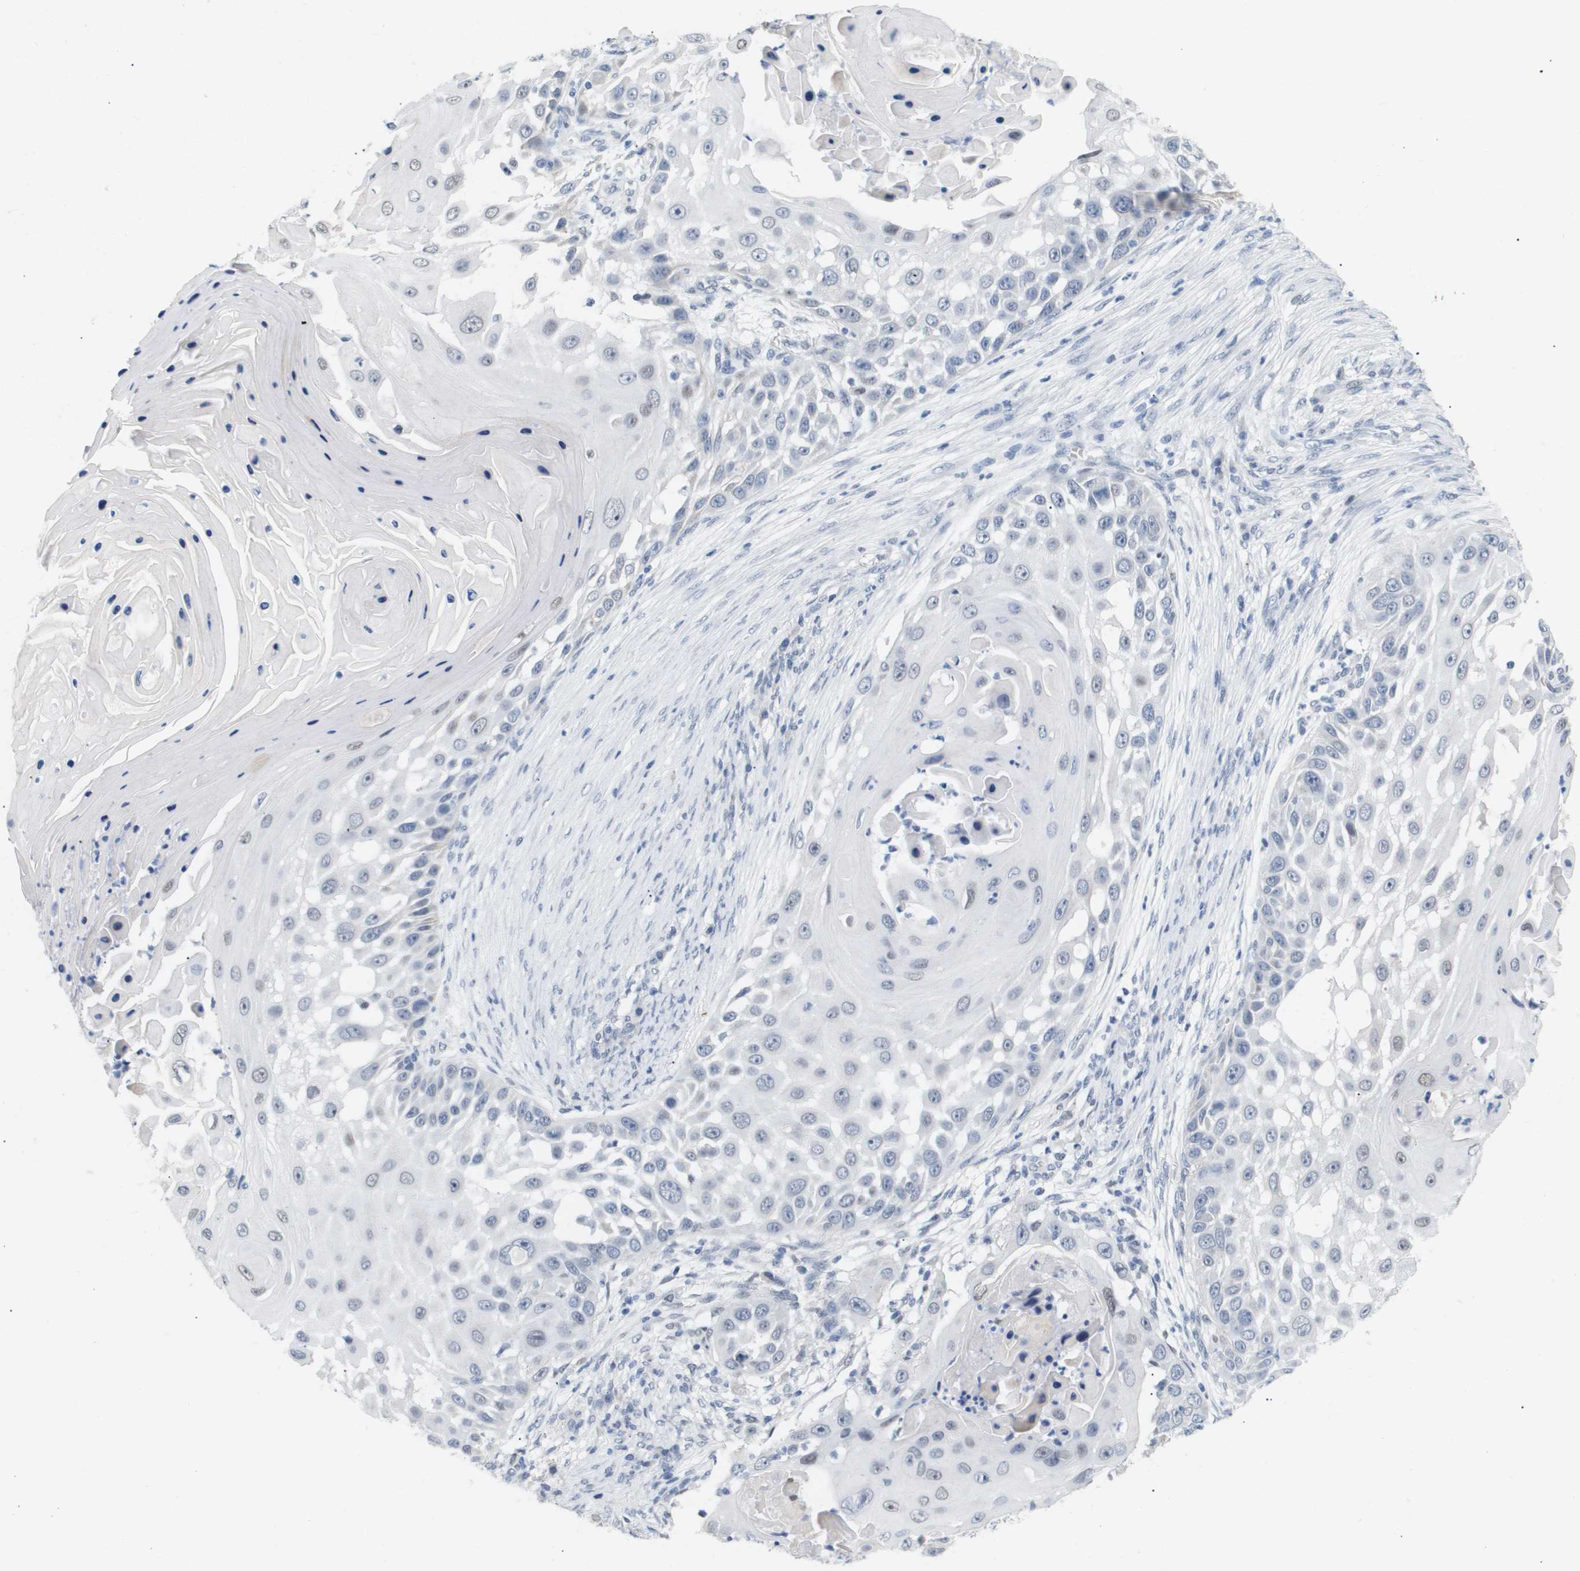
{"staining": {"intensity": "negative", "quantity": "none", "location": "none"}, "tissue": "skin cancer", "cell_type": "Tumor cells", "image_type": "cancer", "snomed": [{"axis": "morphology", "description": "Squamous cell carcinoma, NOS"}, {"axis": "topography", "description": "Skin"}], "caption": "Micrograph shows no significant protein staining in tumor cells of skin squamous cell carcinoma.", "gene": "PPARD", "patient": {"sex": "female", "age": 44}}